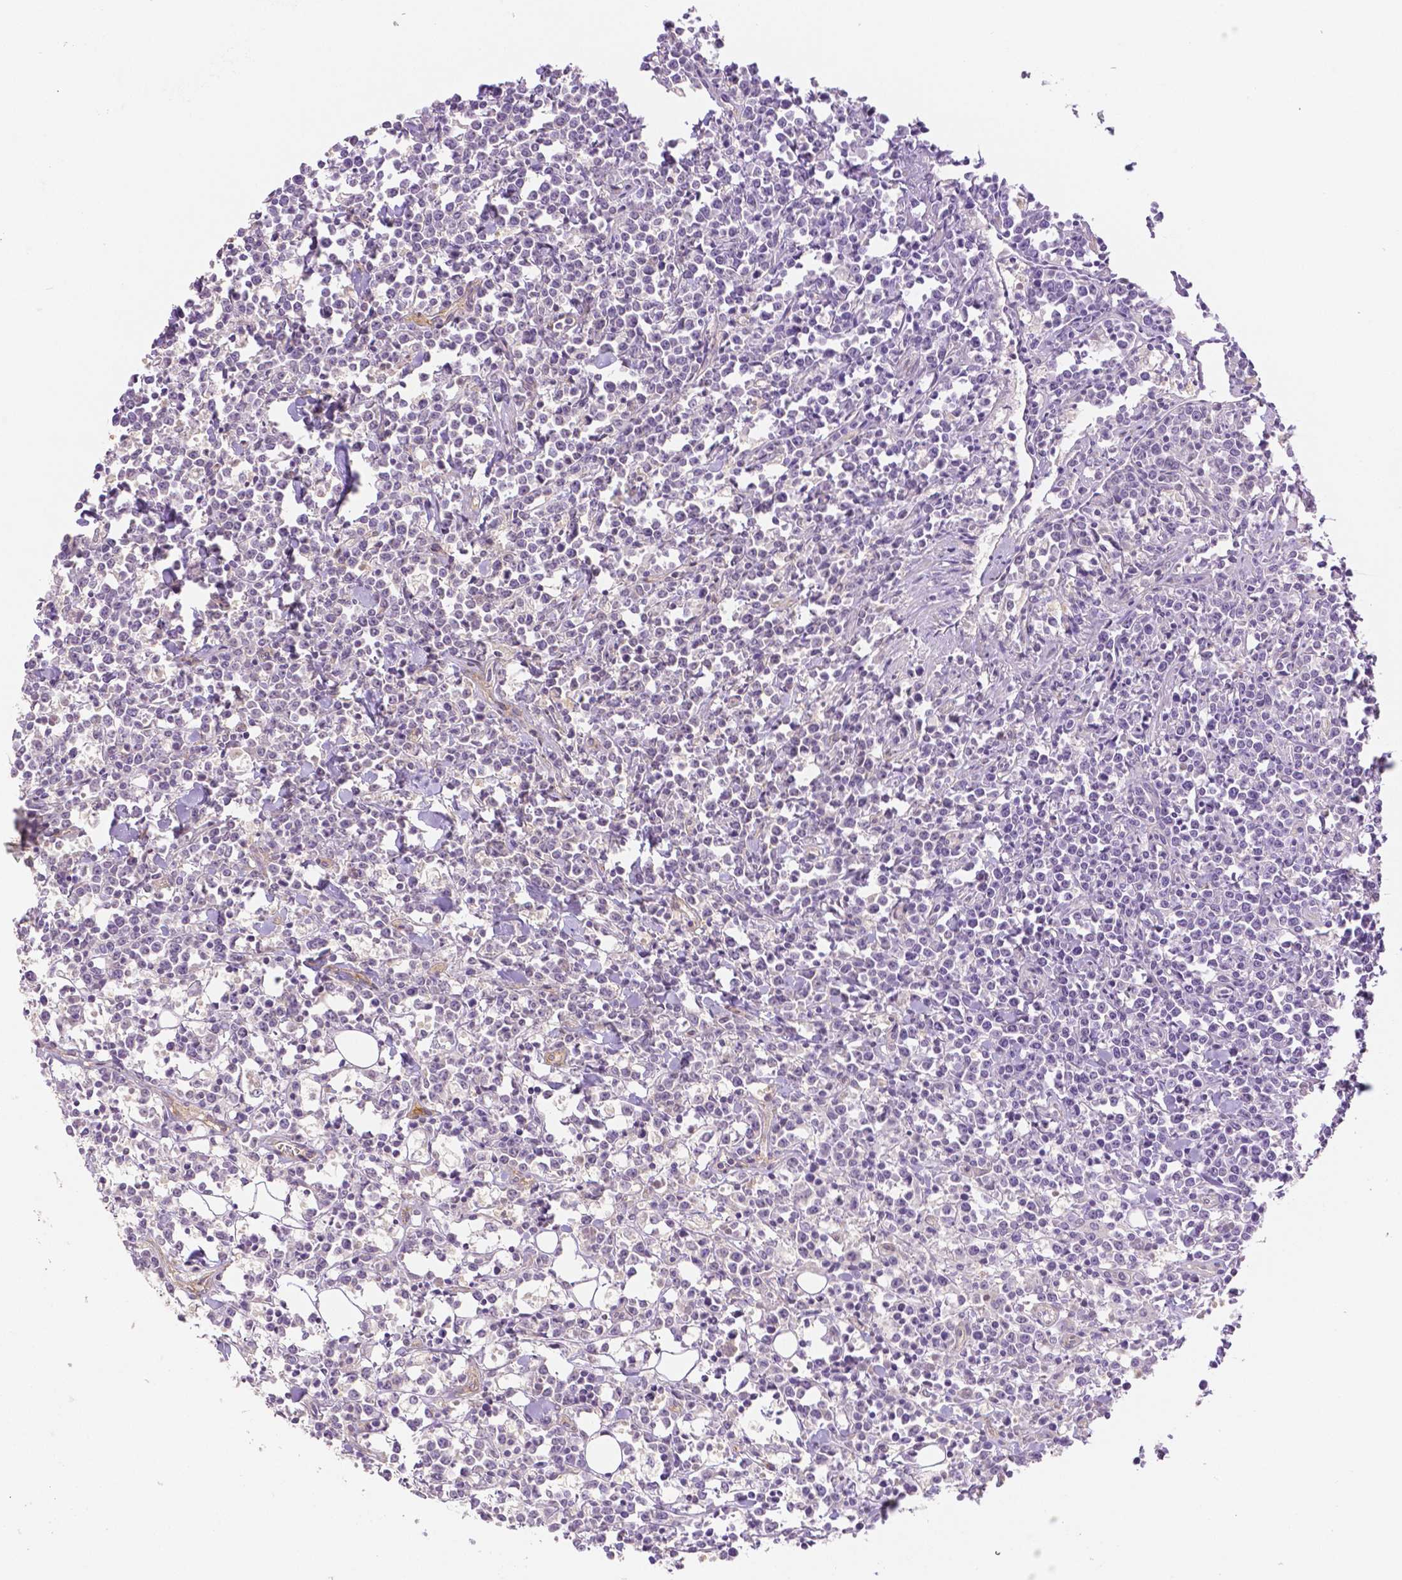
{"staining": {"intensity": "negative", "quantity": "none", "location": "none"}, "tissue": "lymphoma", "cell_type": "Tumor cells", "image_type": "cancer", "snomed": [{"axis": "morphology", "description": "Malignant lymphoma, non-Hodgkin's type, High grade"}, {"axis": "topography", "description": "Small intestine"}], "caption": "Micrograph shows no protein positivity in tumor cells of malignant lymphoma, non-Hodgkin's type (high-grade) tissue.", "gene": "THY1", "patient": {"sex": "female", "age": 56}}